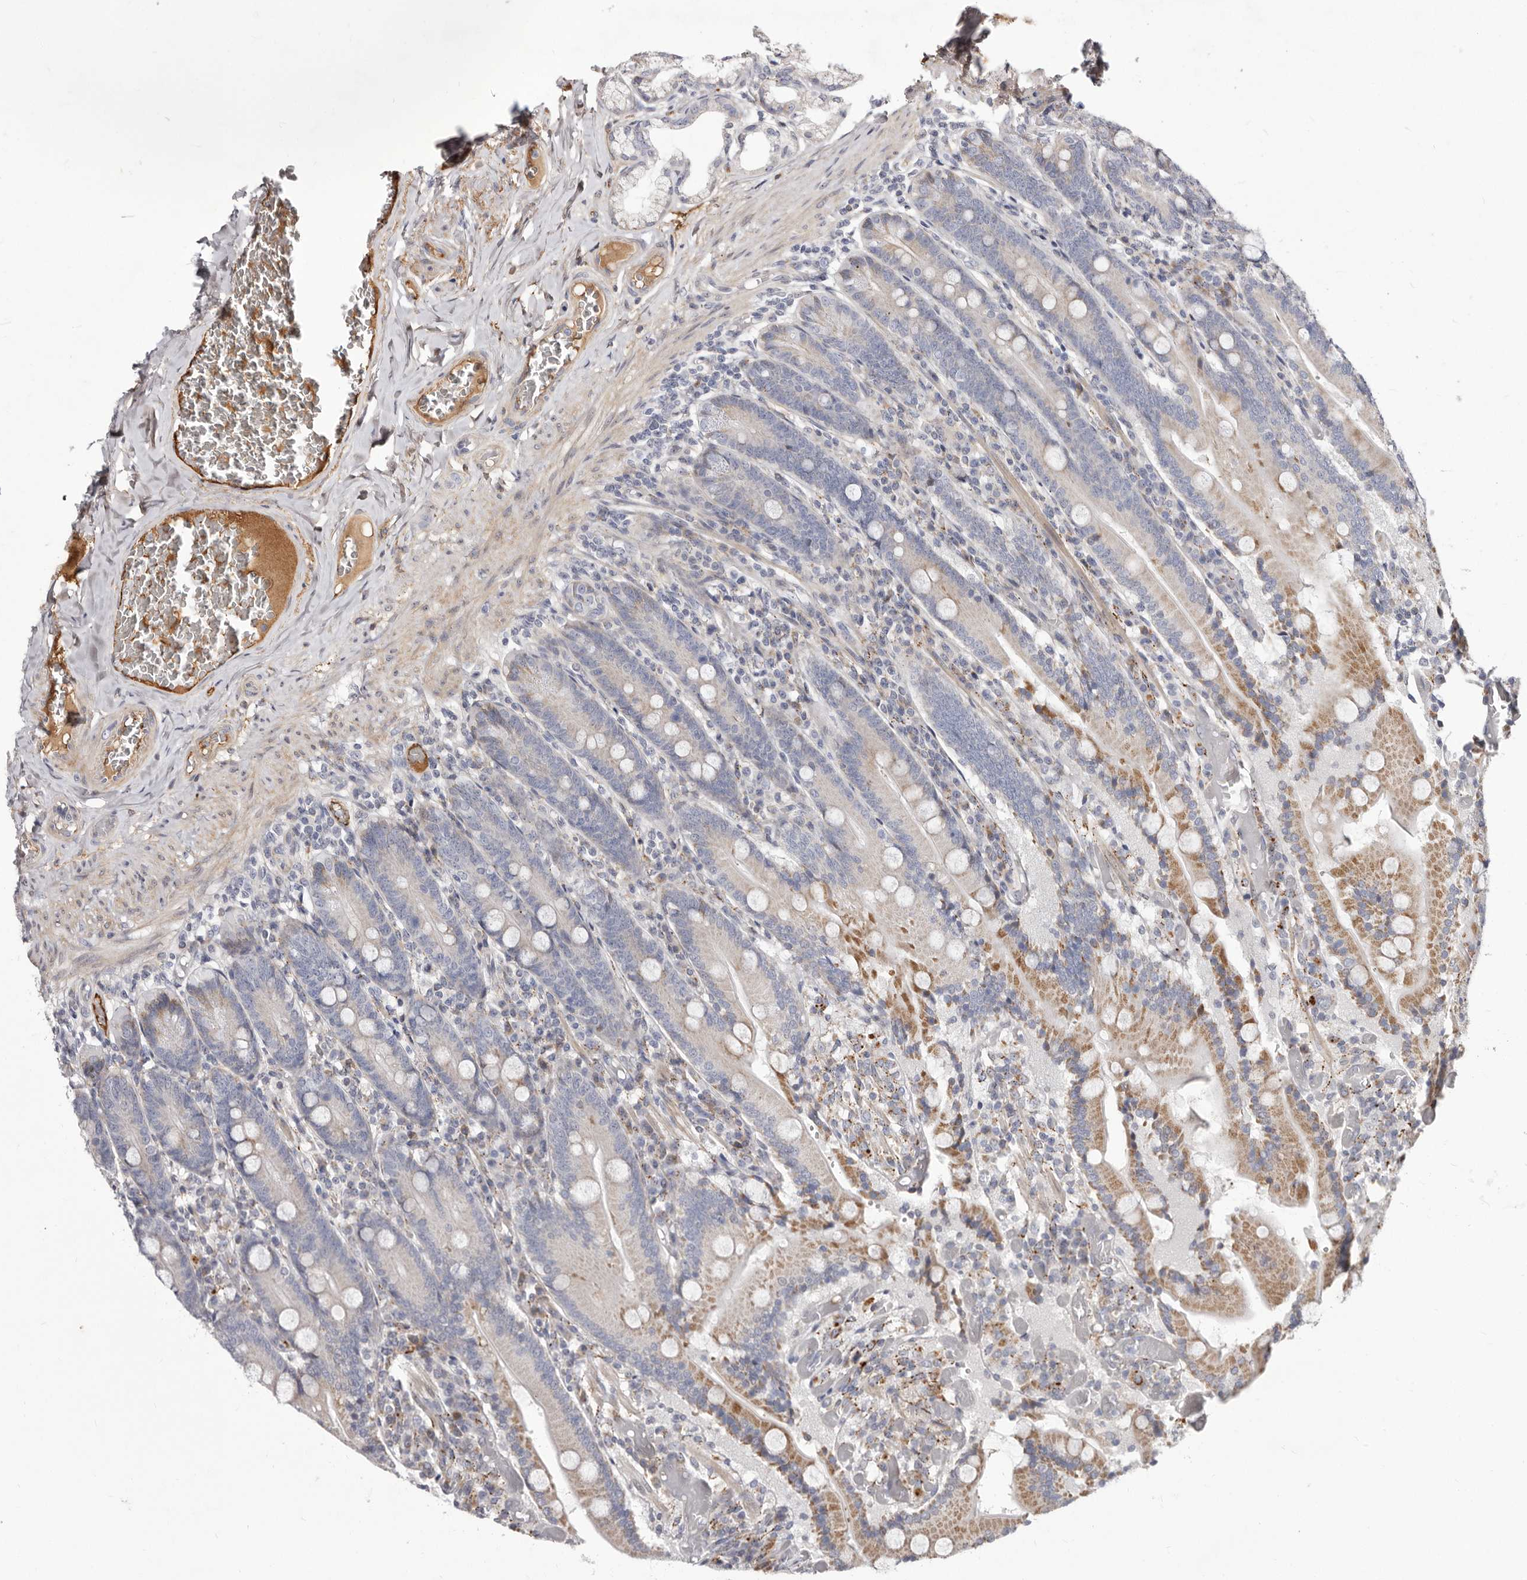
{"staining": {"intensity": "moderate", "quantity": "25%-75%", "location": "cytoplasmic/membranous"}, "tissue": "duodenum", "cell_type": "Glandular cells", "image_type": "normal", "snomed": [{"axis": "morphology", "description": "Normal tissue, NOS"}, {"axis": "topography", "description": "Duodenum"}], "caption": "Protein staining shows moderate cytoplasmic/membranous positivity in approximately 25%-75% of glandular cells in normal duodenum. (DAB IHC with brightfield microscopy, high magnification).", "gene": "NUBPL", "patient": {"sex": "female", "age": 62}}